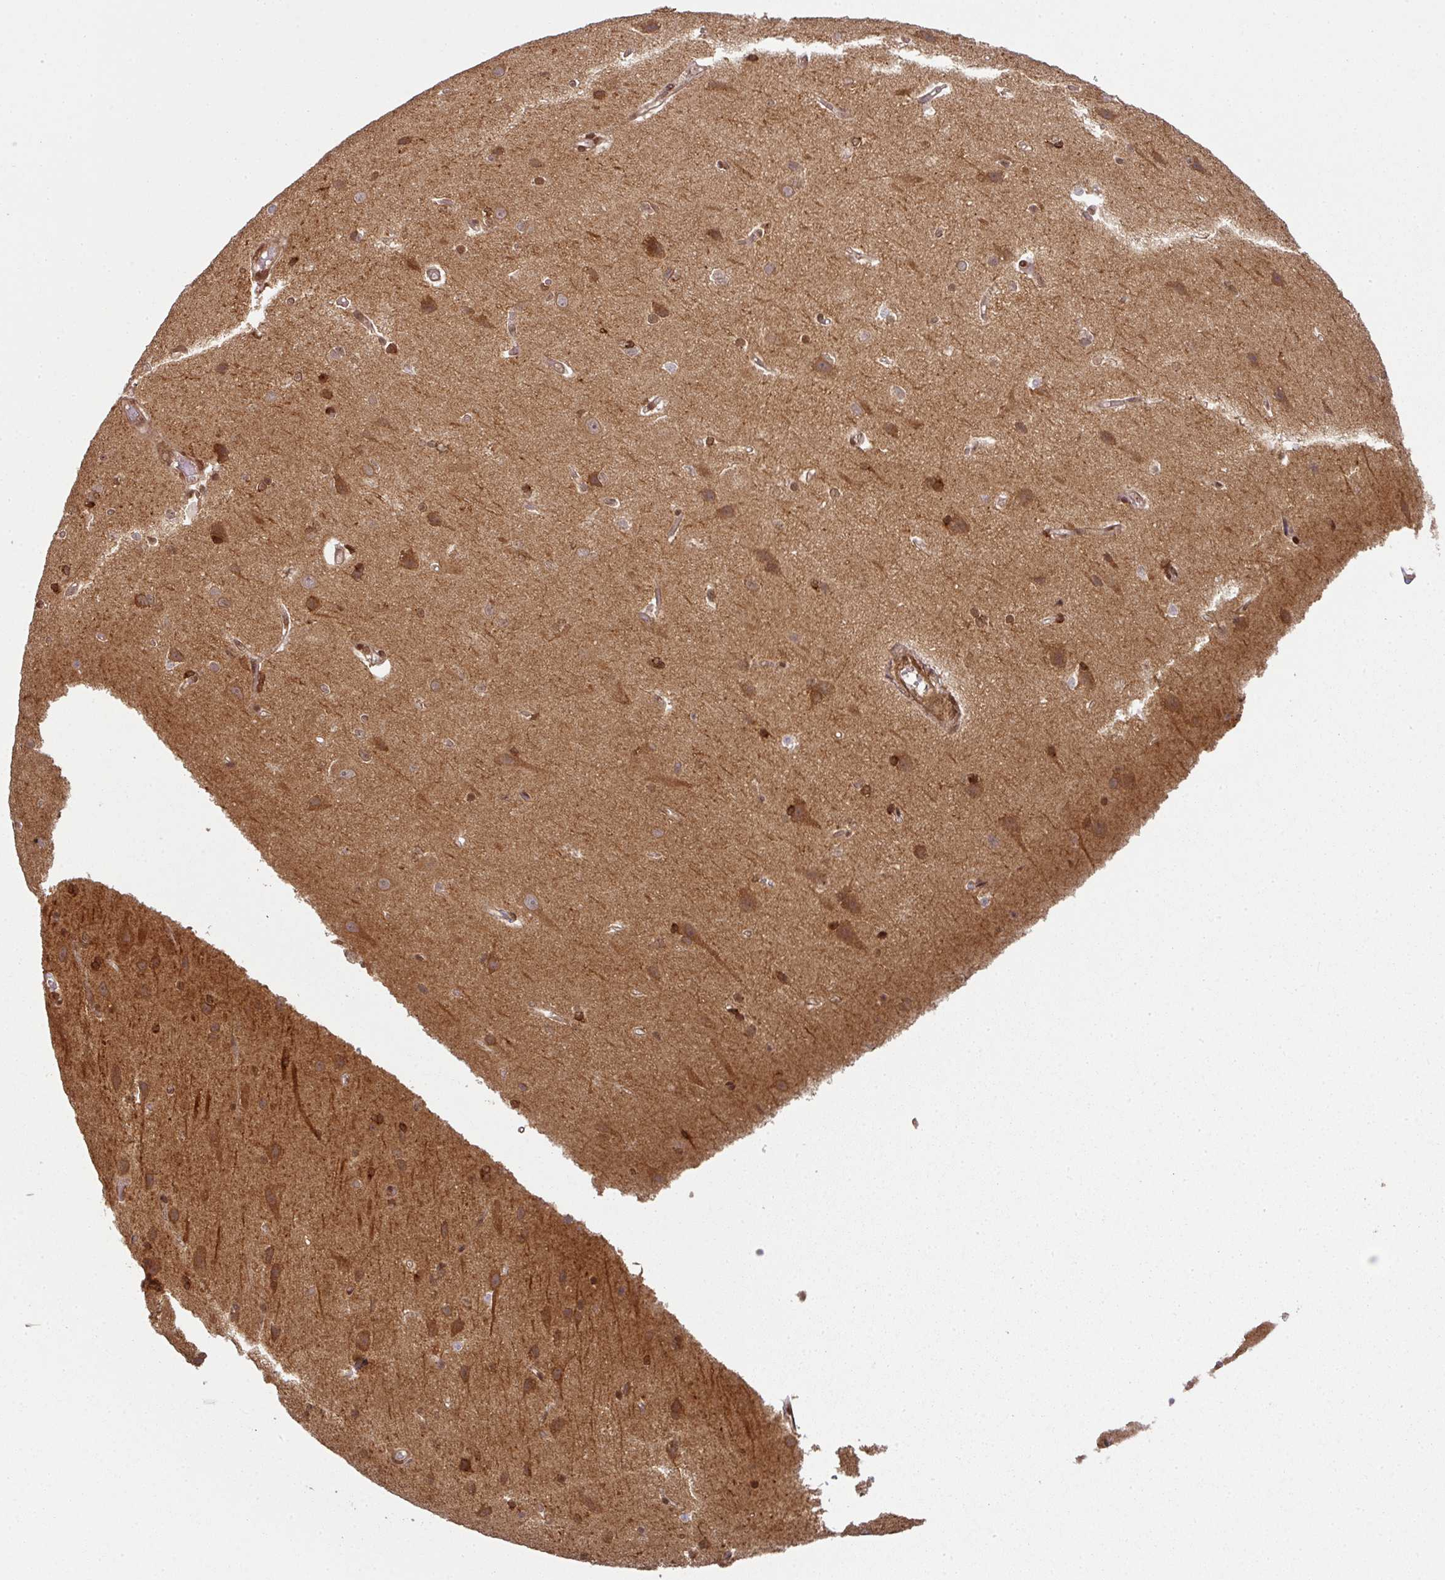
{"staining": {"intensity": "moderate", "quantity": "<25%", "location": "cytoplasmic/membranous"}, "tissue": "cerebral cortex", "cell_type": "Endothelial cells", "image_type": "normal", "snomed": [{"axis": "morphology", "description": "Normal tissue, NOS"}, {"axis": "topography", "description": "Cerebral cortex"}], "caption": "IHC micrograph of normal cerebral cortex stained for a protein (brown), which exhibits low levels of moderate cytoplasmic/membranous expression in approximately <25% of endothelial cells.", "gene": "SIK3", "patient": {"sex": "male", "age": 37}}